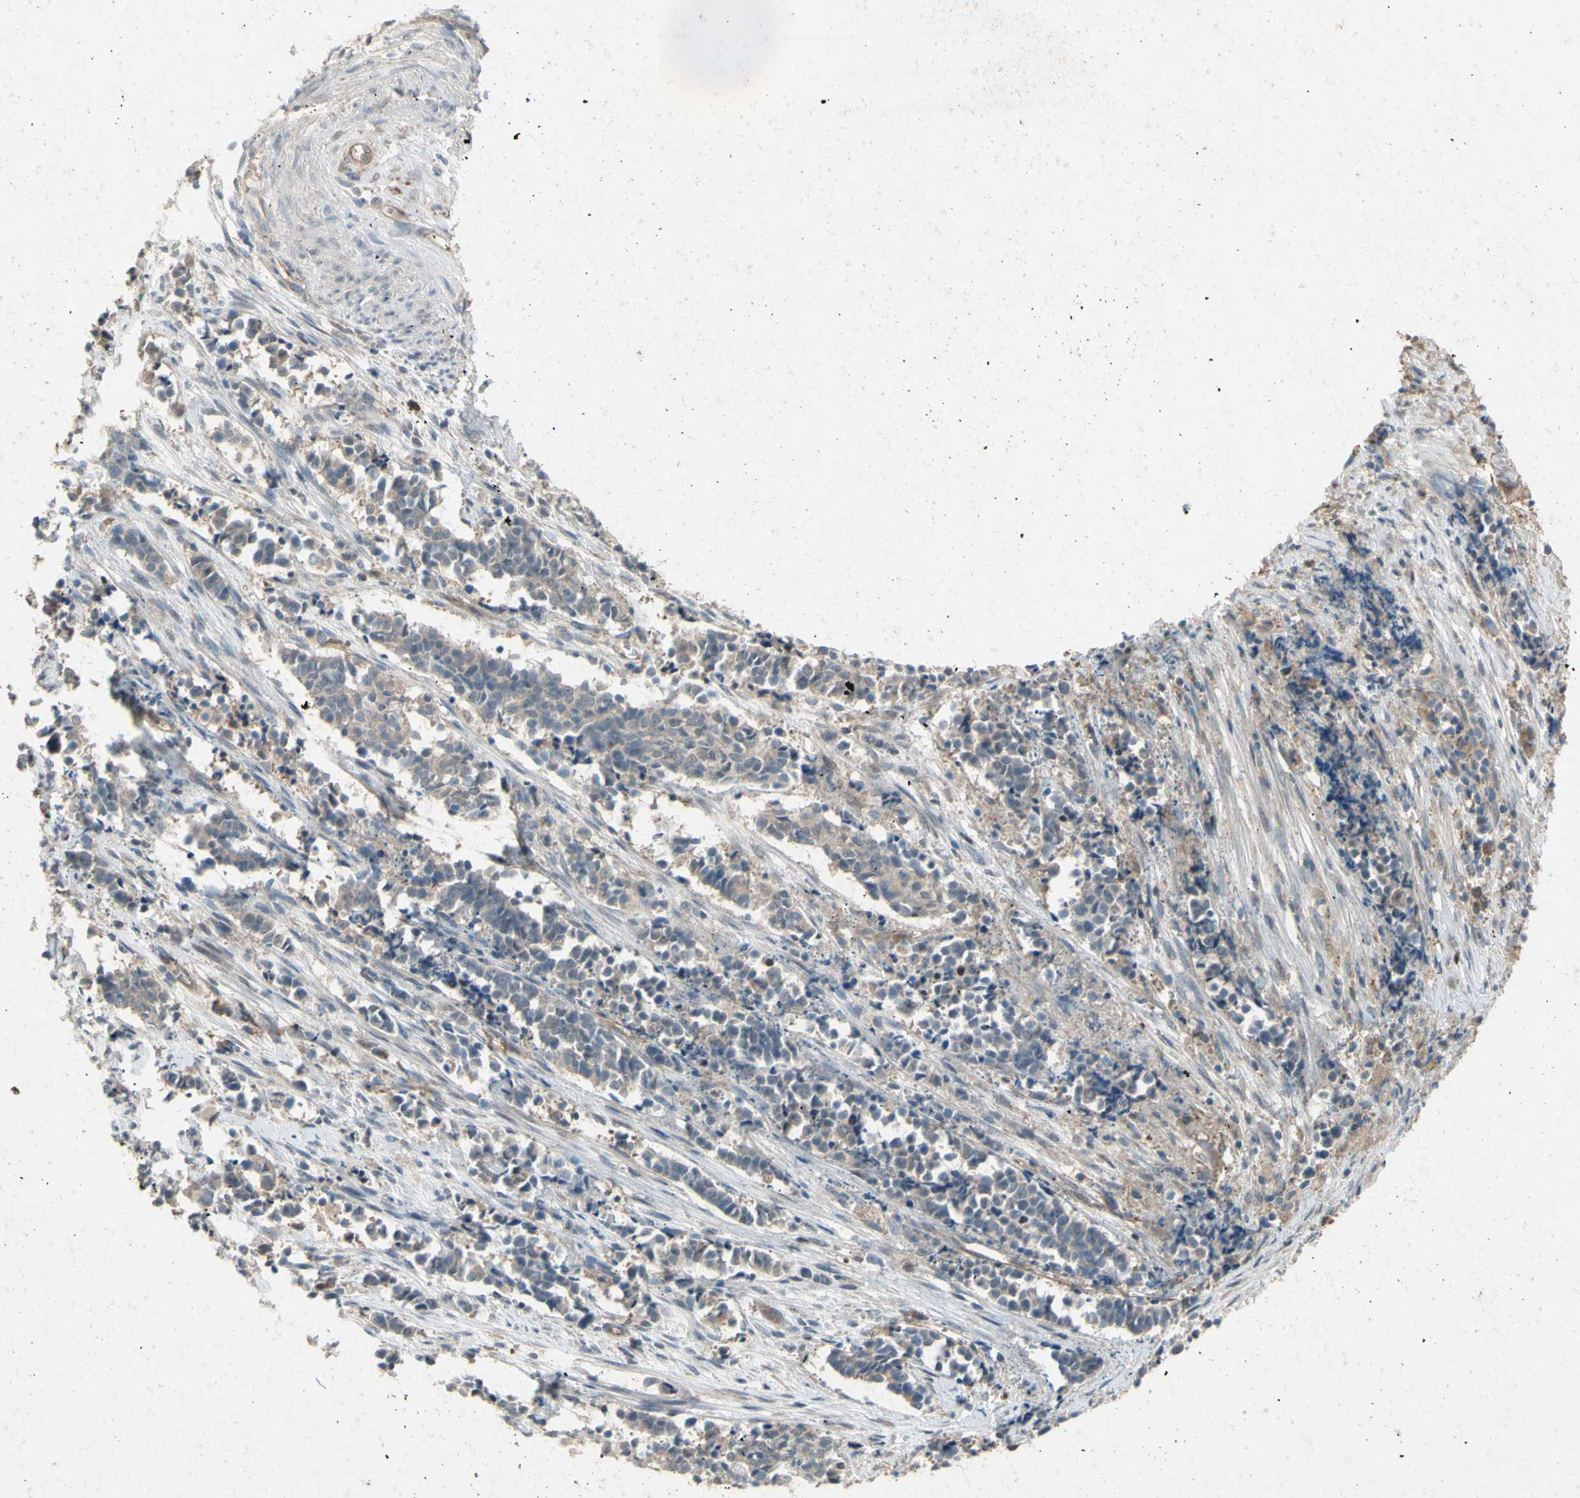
{"staining": {"intensity": "weak", "quantity": ">75%", "location": "cytoplasmic/membranous"}, "tissue": "cervical cancer", "cell_type": "Tumor cells", "image_type": "cancer", "snomed": [{"axis": "morphology", "description": "Normal tissue, NOS"}, {"axis": "morphology", "description": "Squamous cell carcinoma, NOS"}, {"axis": "topography", "description": "Cervix"}], "caption": "Brown immunohistochemical staining in cervical cancer shows weak cytoplasmic/membranous staining in about >75% of tumor cells.", "gene": "SHROOM4", "patient": {"sex": "female", "age": 35}}